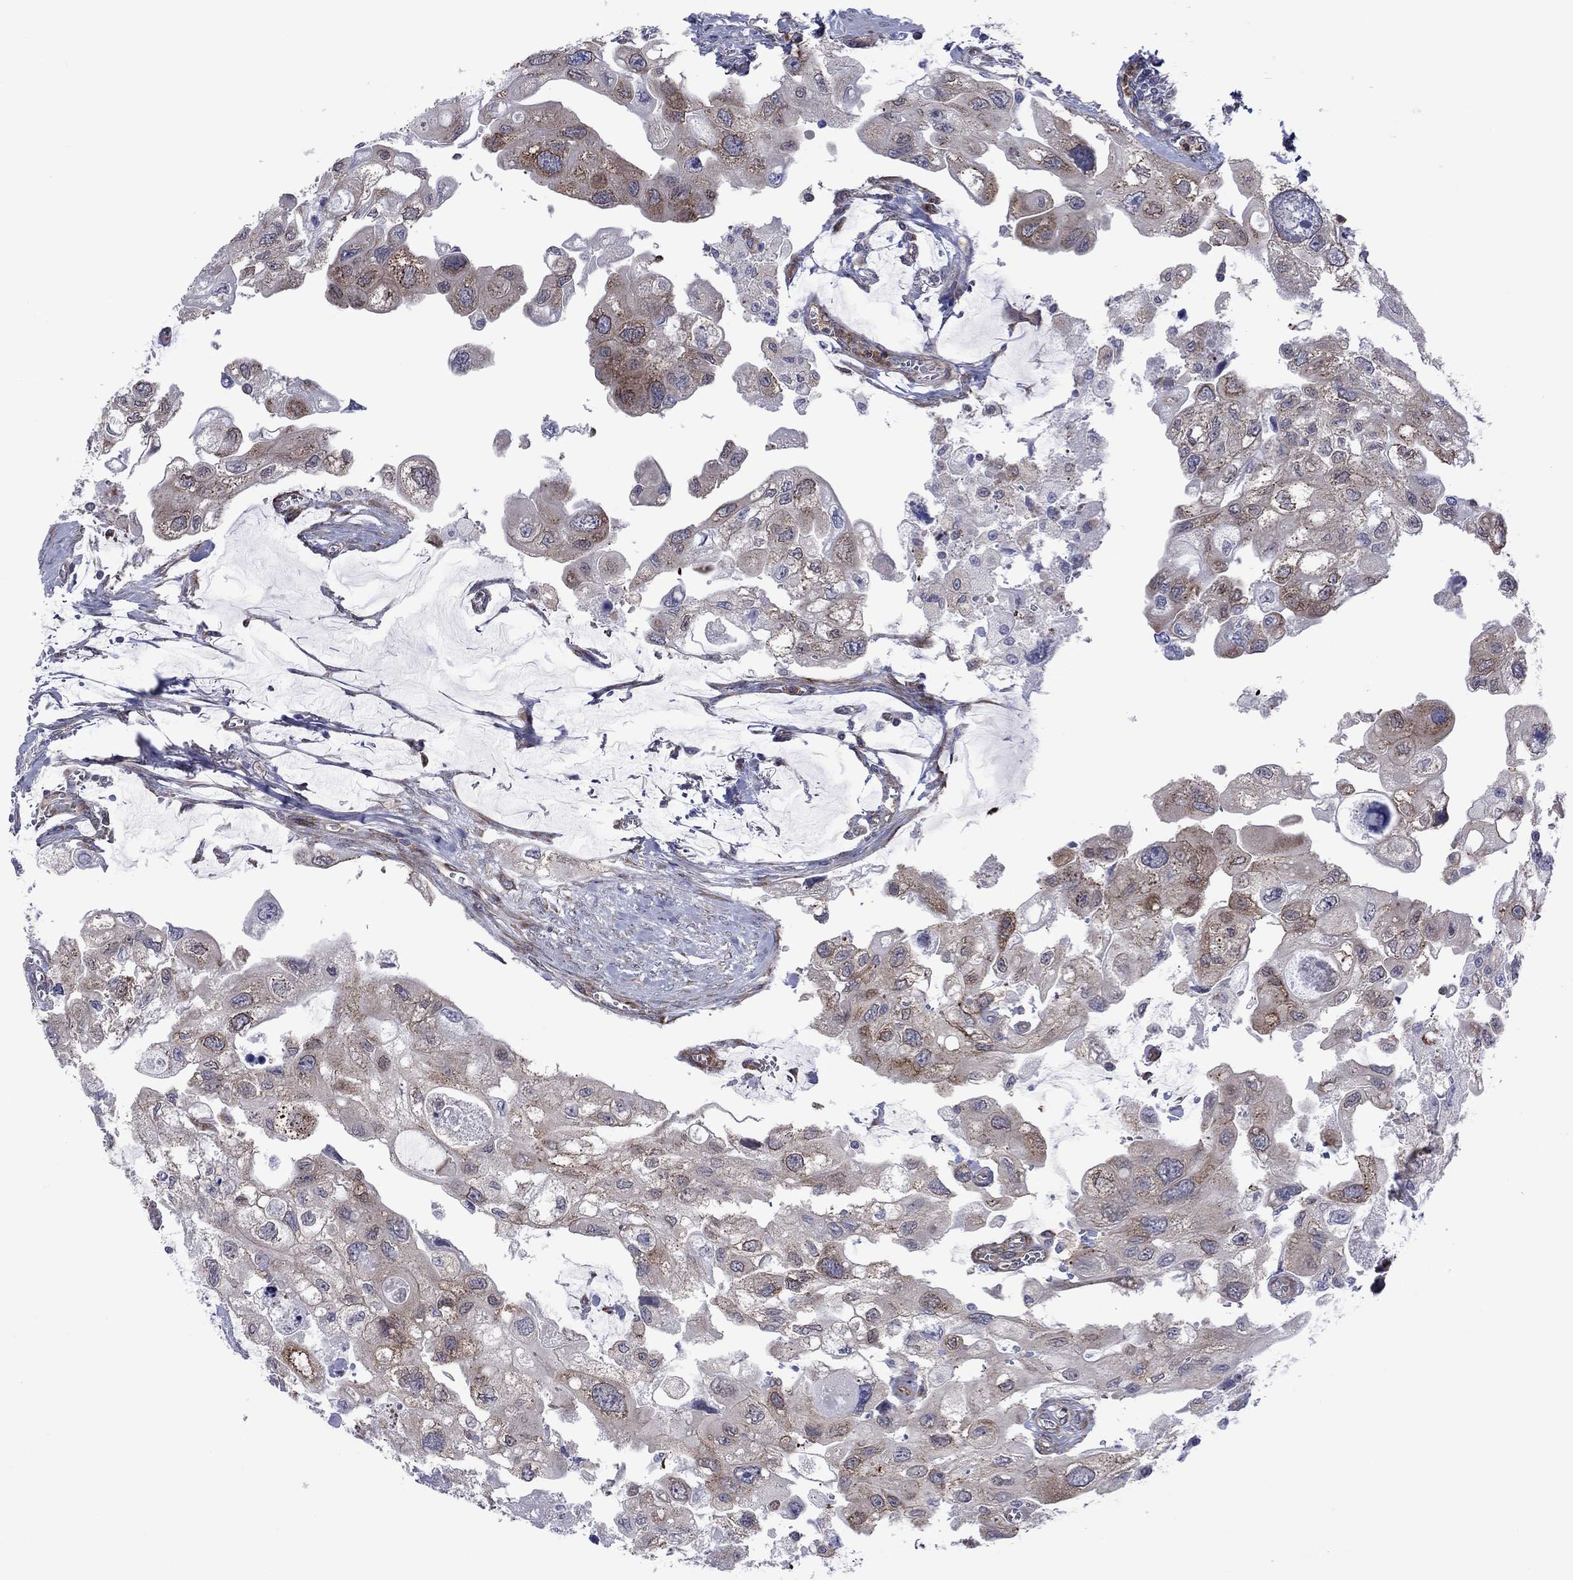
{"staining": {"intensity": "moderate", "quantity": "<25%", "location": "cytoplasmic/membranous"}, "tissue": "urothelial cancer", "cell_type": "Tumor cells", "image_type": "cancer", "snomed": [{"axis": "morphology", "description": "Urothelial carcinoma, High grade"}, {"axis": "topography", "description": "Urinary bladder"}], "caption": "Urothelial cancer tissue exhibits moderate cytoplasmic/membranous expression in approximately <25% of tumor cells The staining was performed using DAB to visualize the protein expression in brown, while the nuclei were stained in blue with hematoxylin (Magnification: 20x).", "gene": "GPR155", "patient": {"sex": "male", "age": 59}}